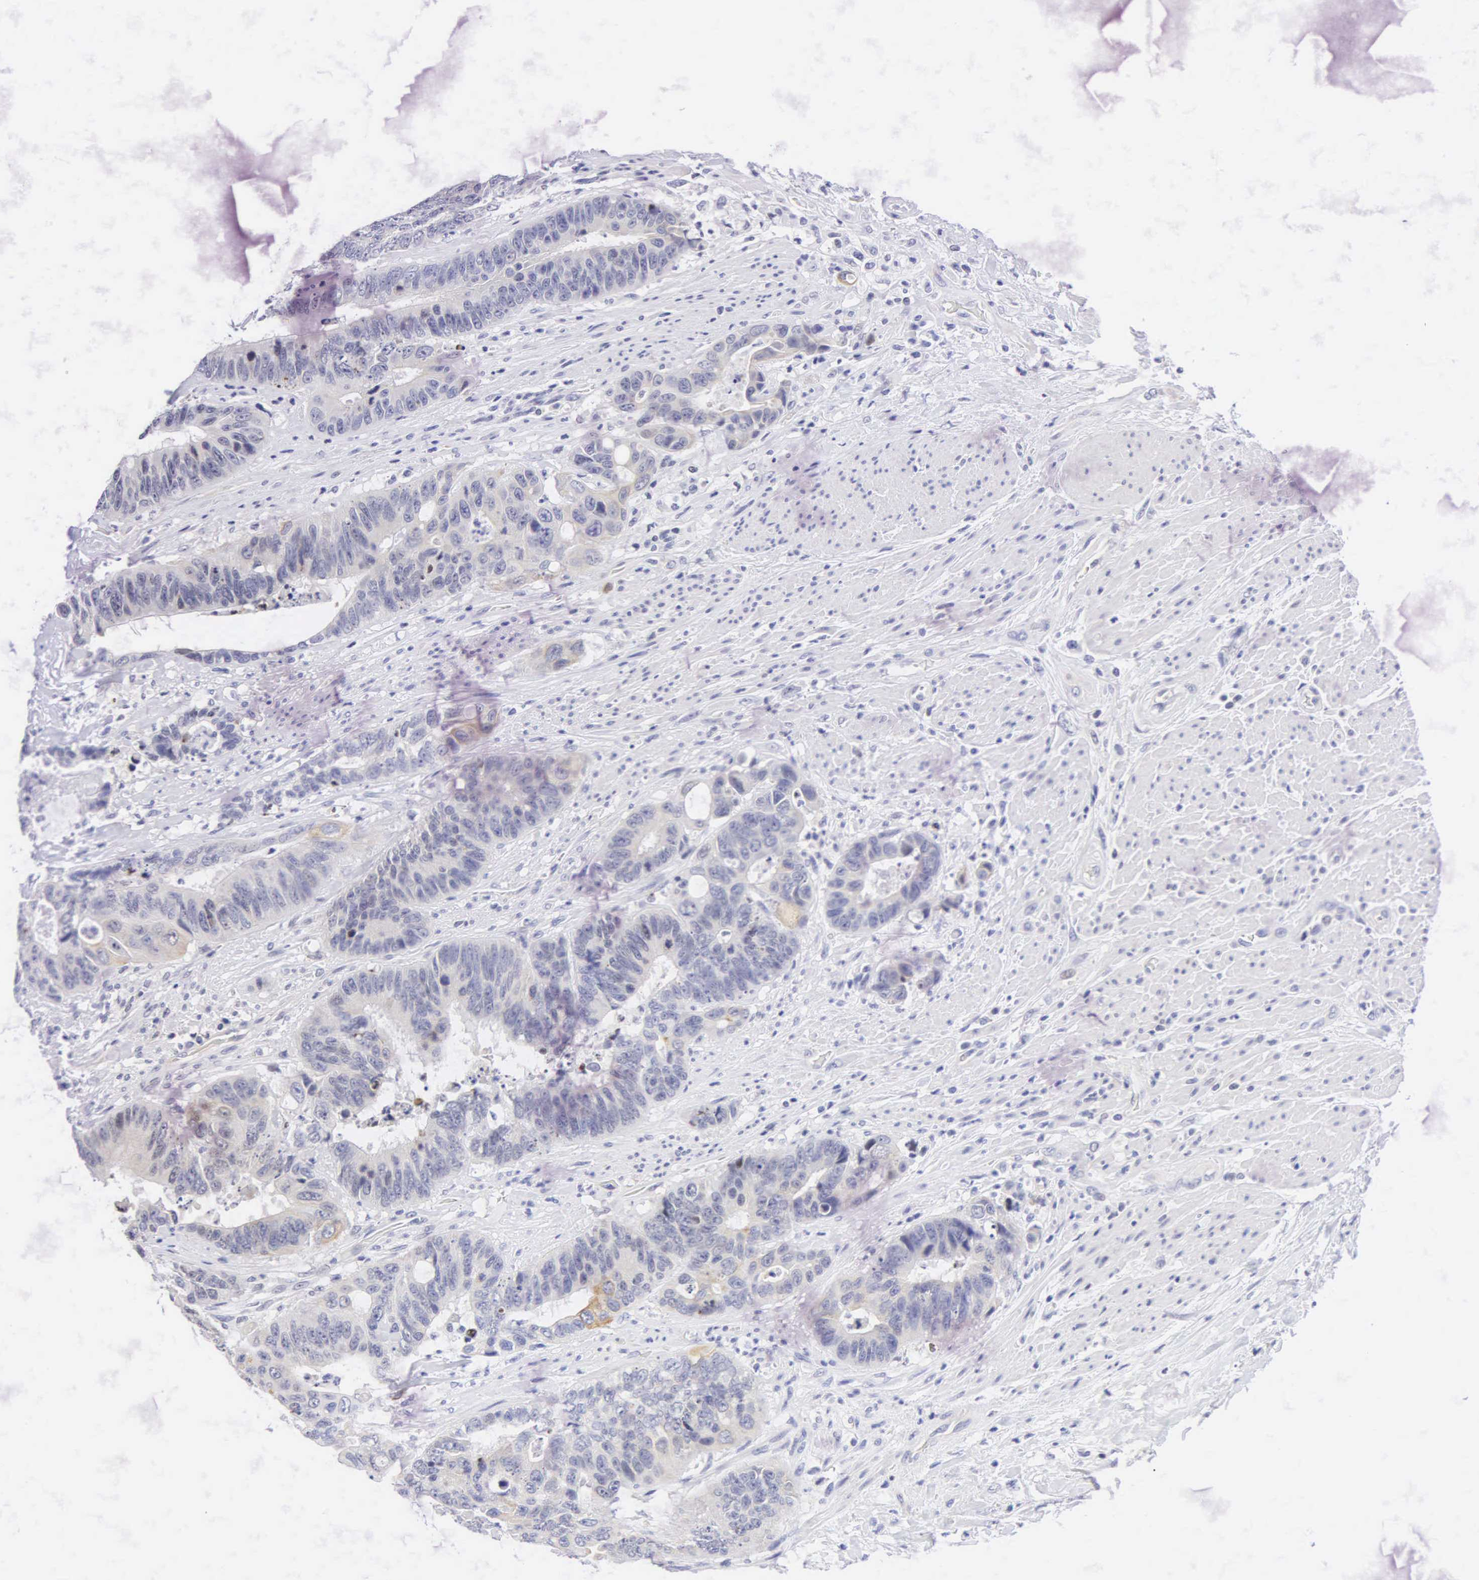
{"staining": {"intensity": "negative", "quantity": "none", "location": "none"}, "tissue": "colorectal cancer", "cell_type": "Tumor cells", "image_type": "cancer", "snomed": [{"axis": "morphology", "description": "Adenocarcinoma, NOS"}, {"axis": "topography", "description": "Rectum"}], "caption": "Immunohistochemical staining of colorectal cancer reveals no significant positivity in tumor cells.", "gene": "PGR", "patient": {"sex": "female", "age": 65}}